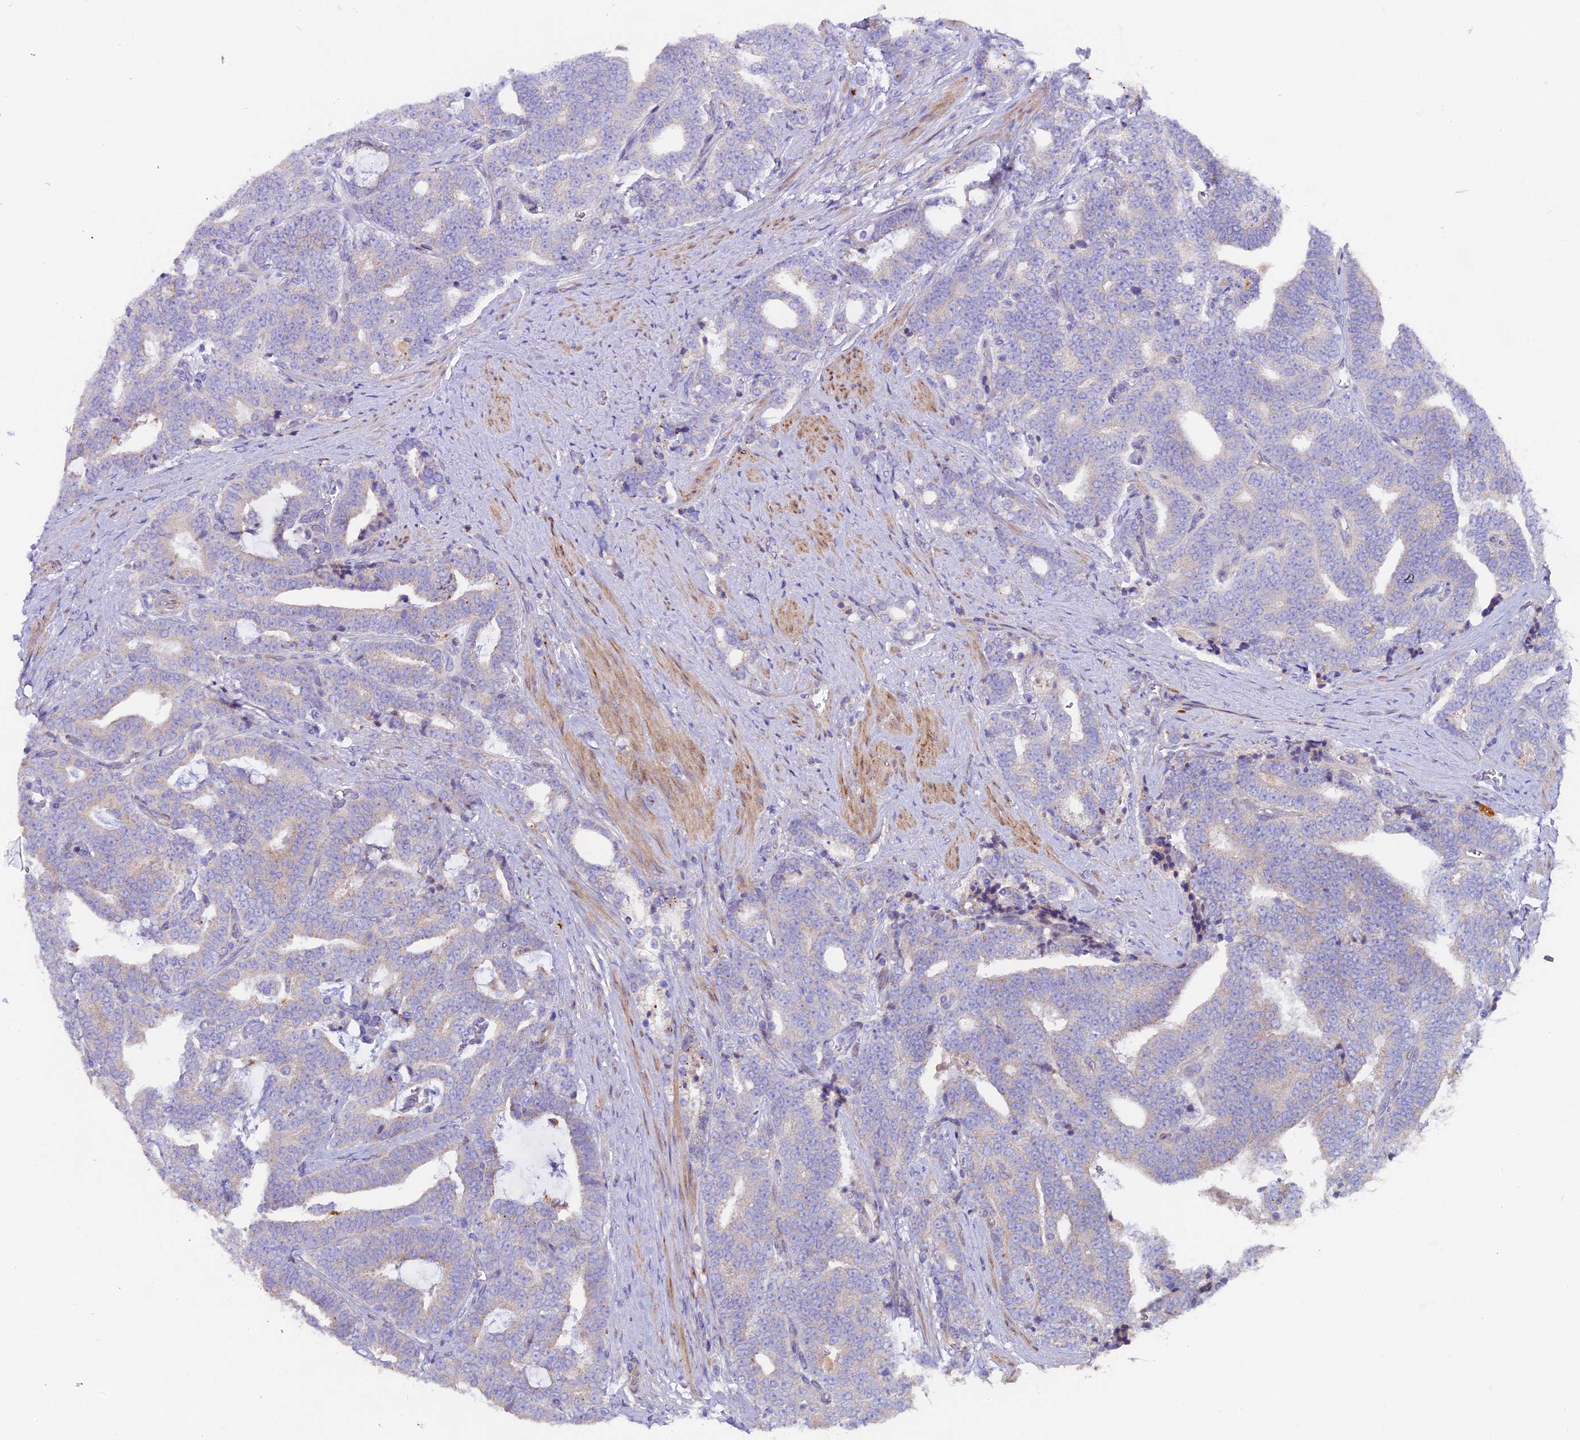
{"staining": {"intensity": "negative", "quantity": "none", "location": "none"}, "tissue": "prostate cancer", "cell_type": "Tumor cells", "image_type": "cancer", "snomed": [{"axis": "morphology", "description": "Adenocarcinoma, High grade"}, {"axis": "topography", "description": "Prostate and seminal vesicle, NOS"}], "caption": "A micrograph of prostate cancer stained for a protein demonstrates no brown staining in tumor cells.", "gene": "PIGU", "patient": {"sex": "male", "age": 67}}